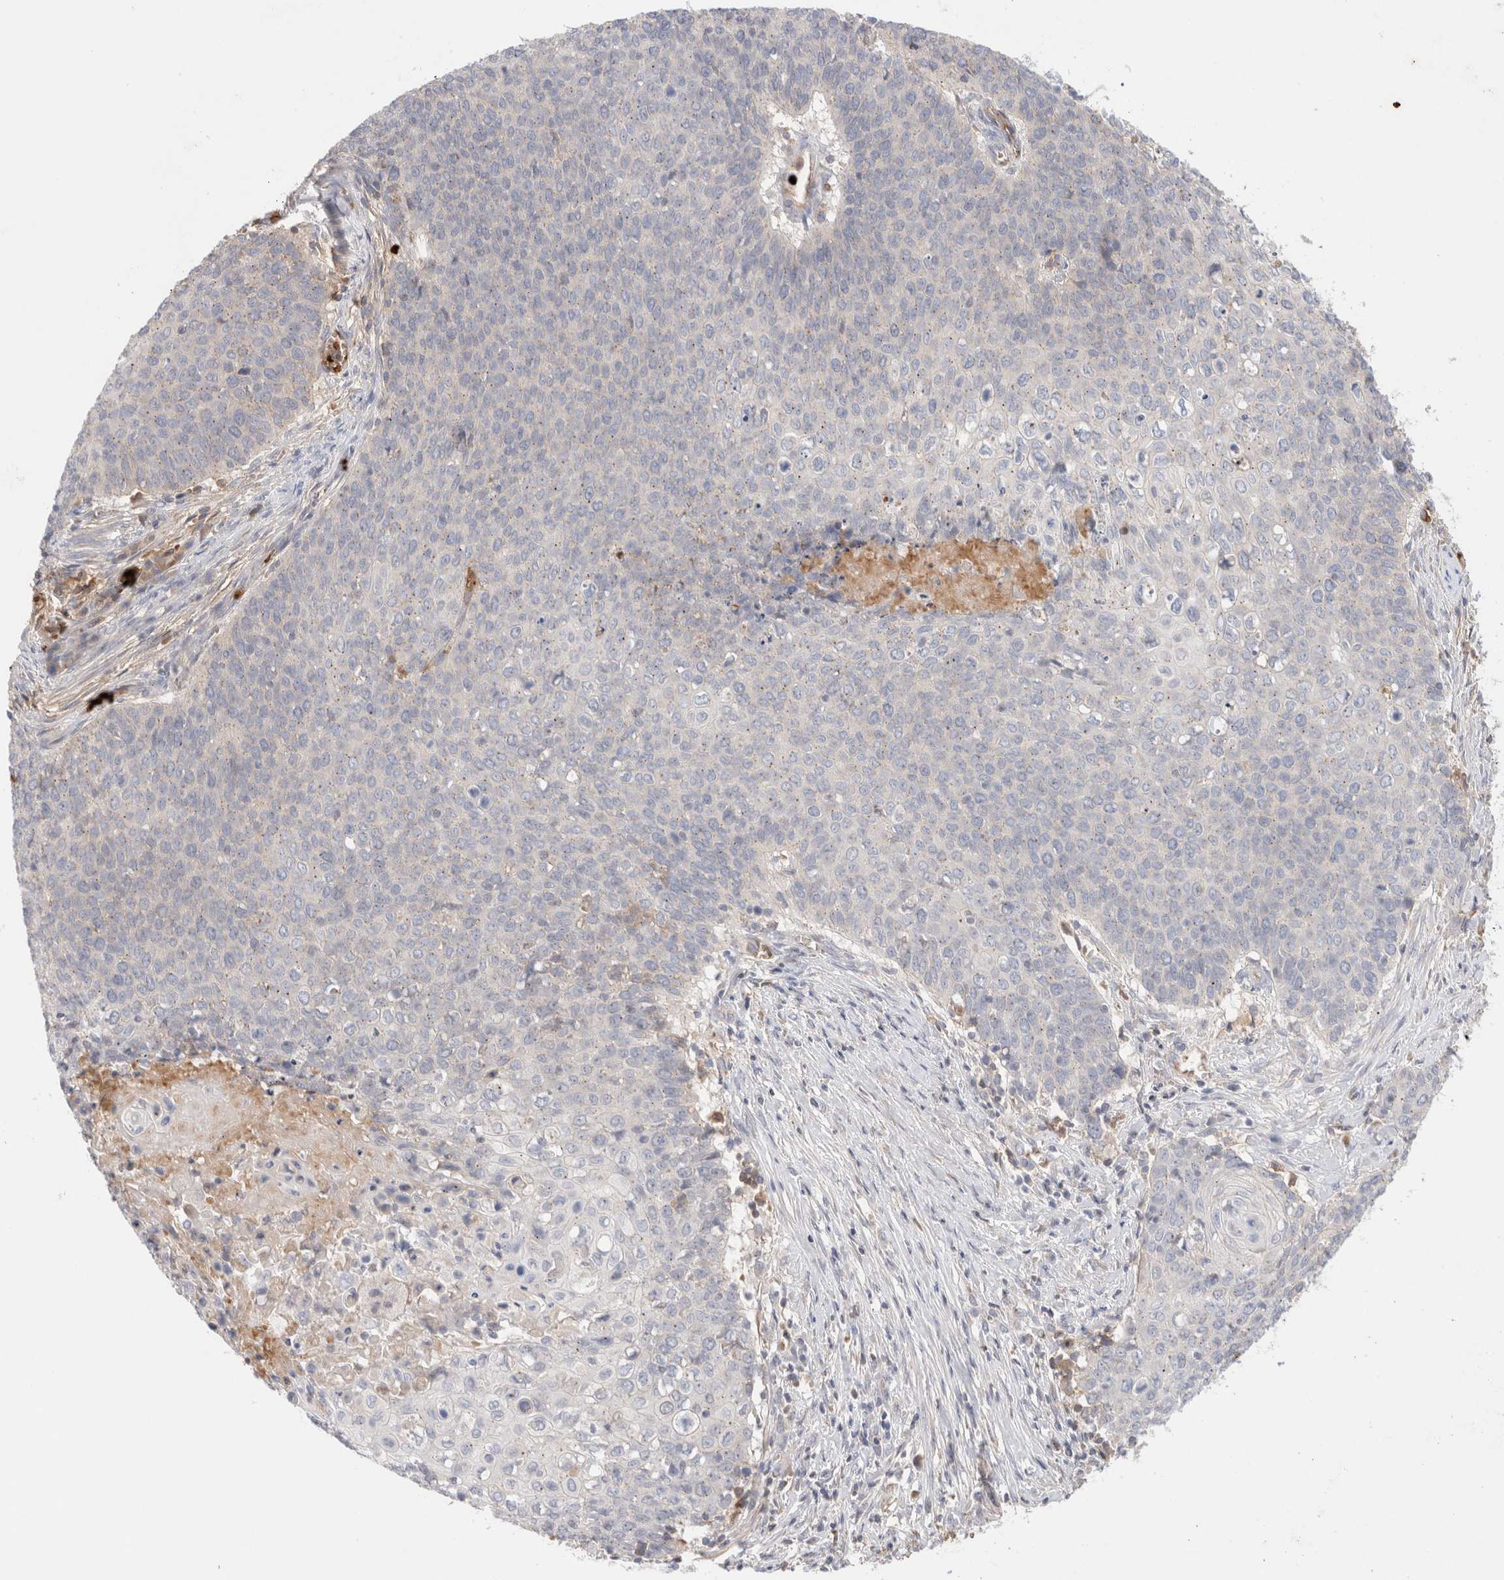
{"staining": {"intensity": "negative", "quantity": "none", "location": "none"}, "tissue": "cervical cancer", "cell_type": "Tumor cells", "image_type": "cancer", "snomed": [{"axis": "morphology", "description": "Squamous cell carcinoma, NOS"}, {"axis": "topography", "description": "Cervix"}], "caption": "An image of human squamous cell carcinoma (cervical) is negative for staining in tumor cells.", "gene": "MST1", "patient": {"sex": "female", "age": 39}}